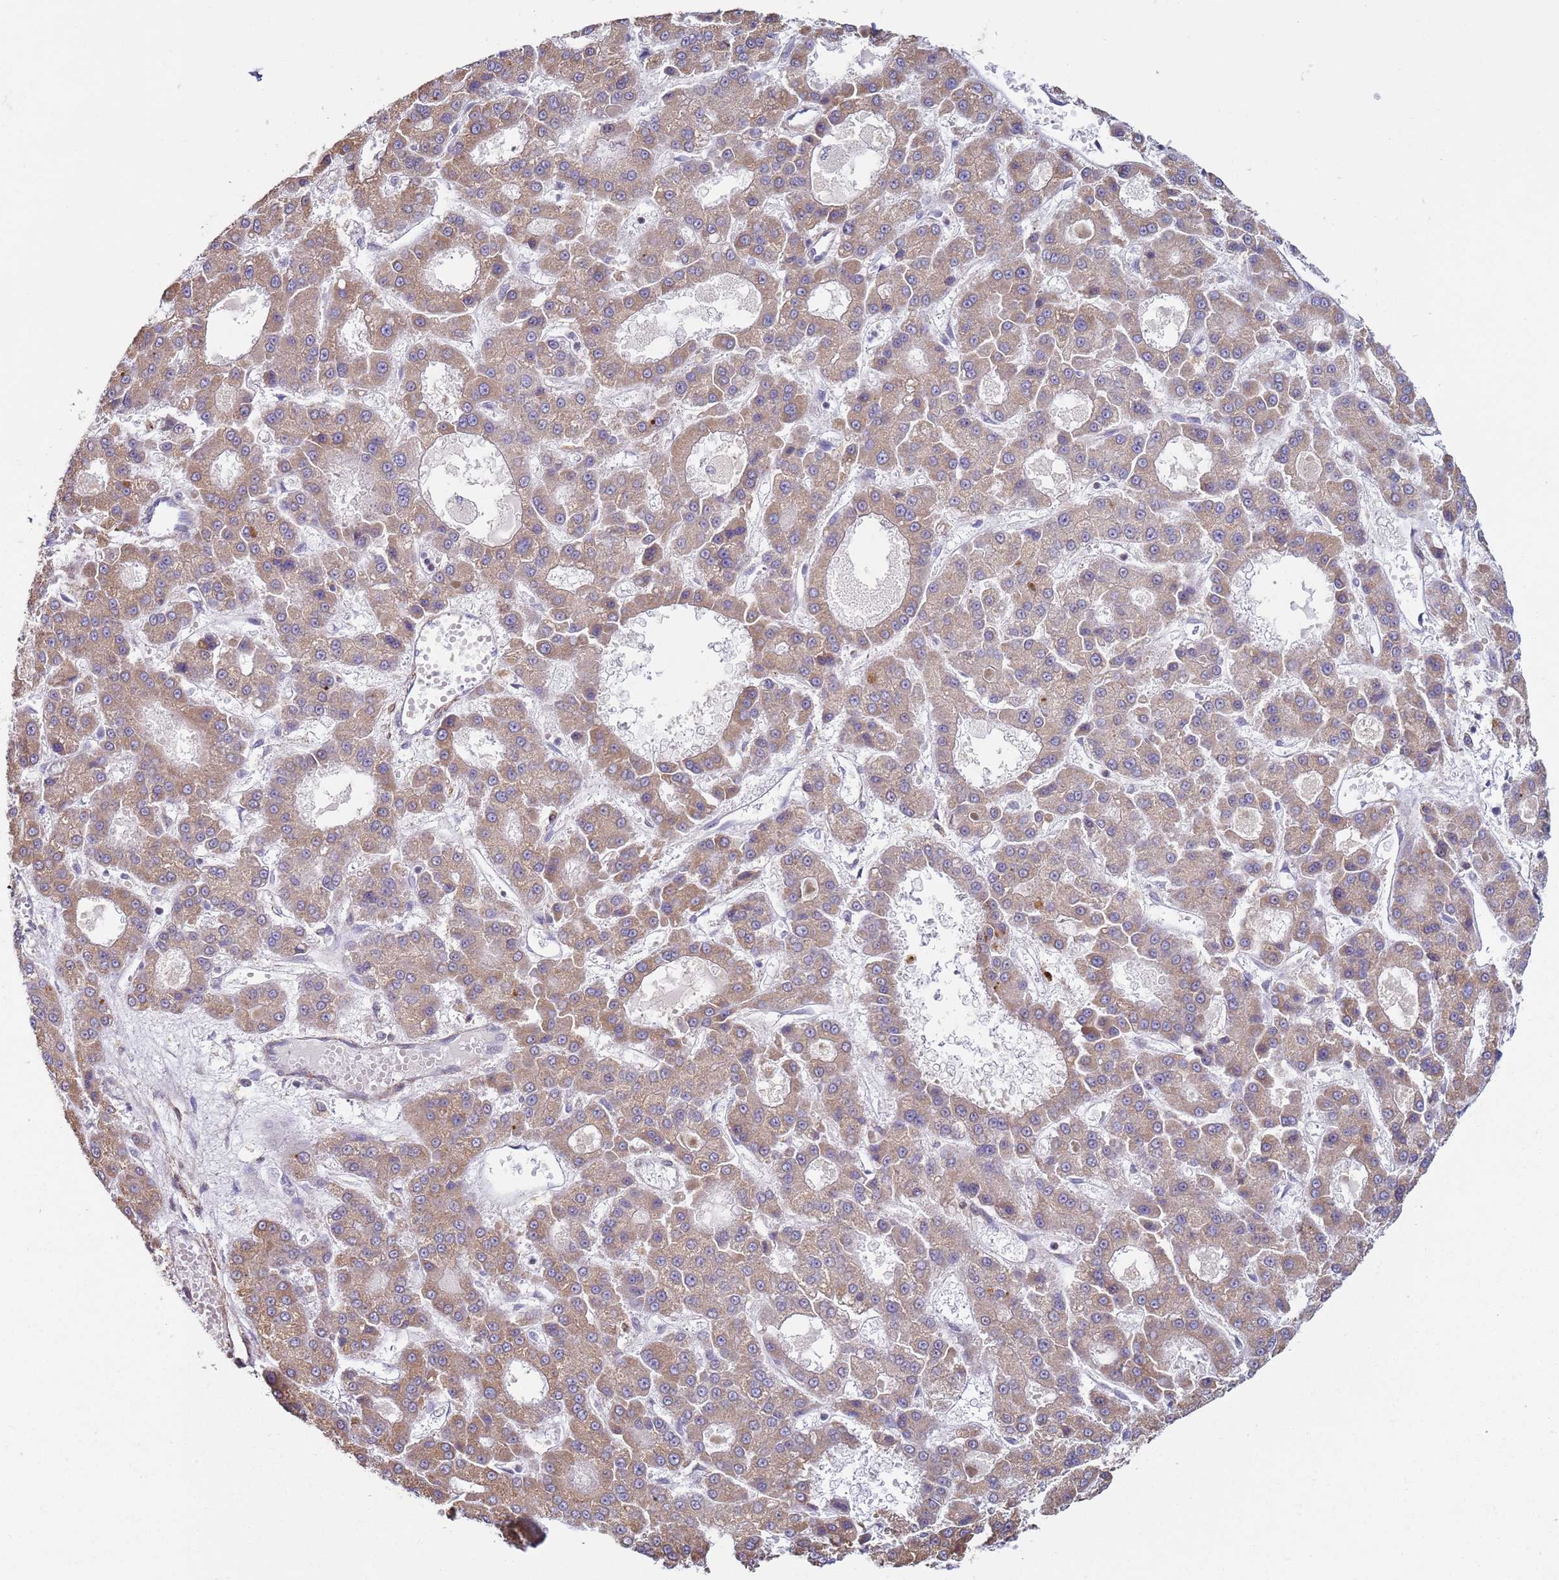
{"staining": {"intensity": "moderate", "quantity": ">75%", "location": "cytoplasmic/membranous"}, "tissue": "liver cancer", "cell_type": "Tumor cells", "image_type": "cancer", "snomed": [{"axis": "morphology", "description": "Carcinoma, Hepatocellular, NOS"}, {"axis": "topography", "description": "Liver"}], "caption": "DAB (3,3'-diaminobenzidine) immunohistochemical staining of human liver cancer demonstrates moderate cytoplasmic/membranous protein expression in approximately >75% of tumor cells.", "gene": "SNAPC4", "patient": {"sex": "male", "age": 70}}